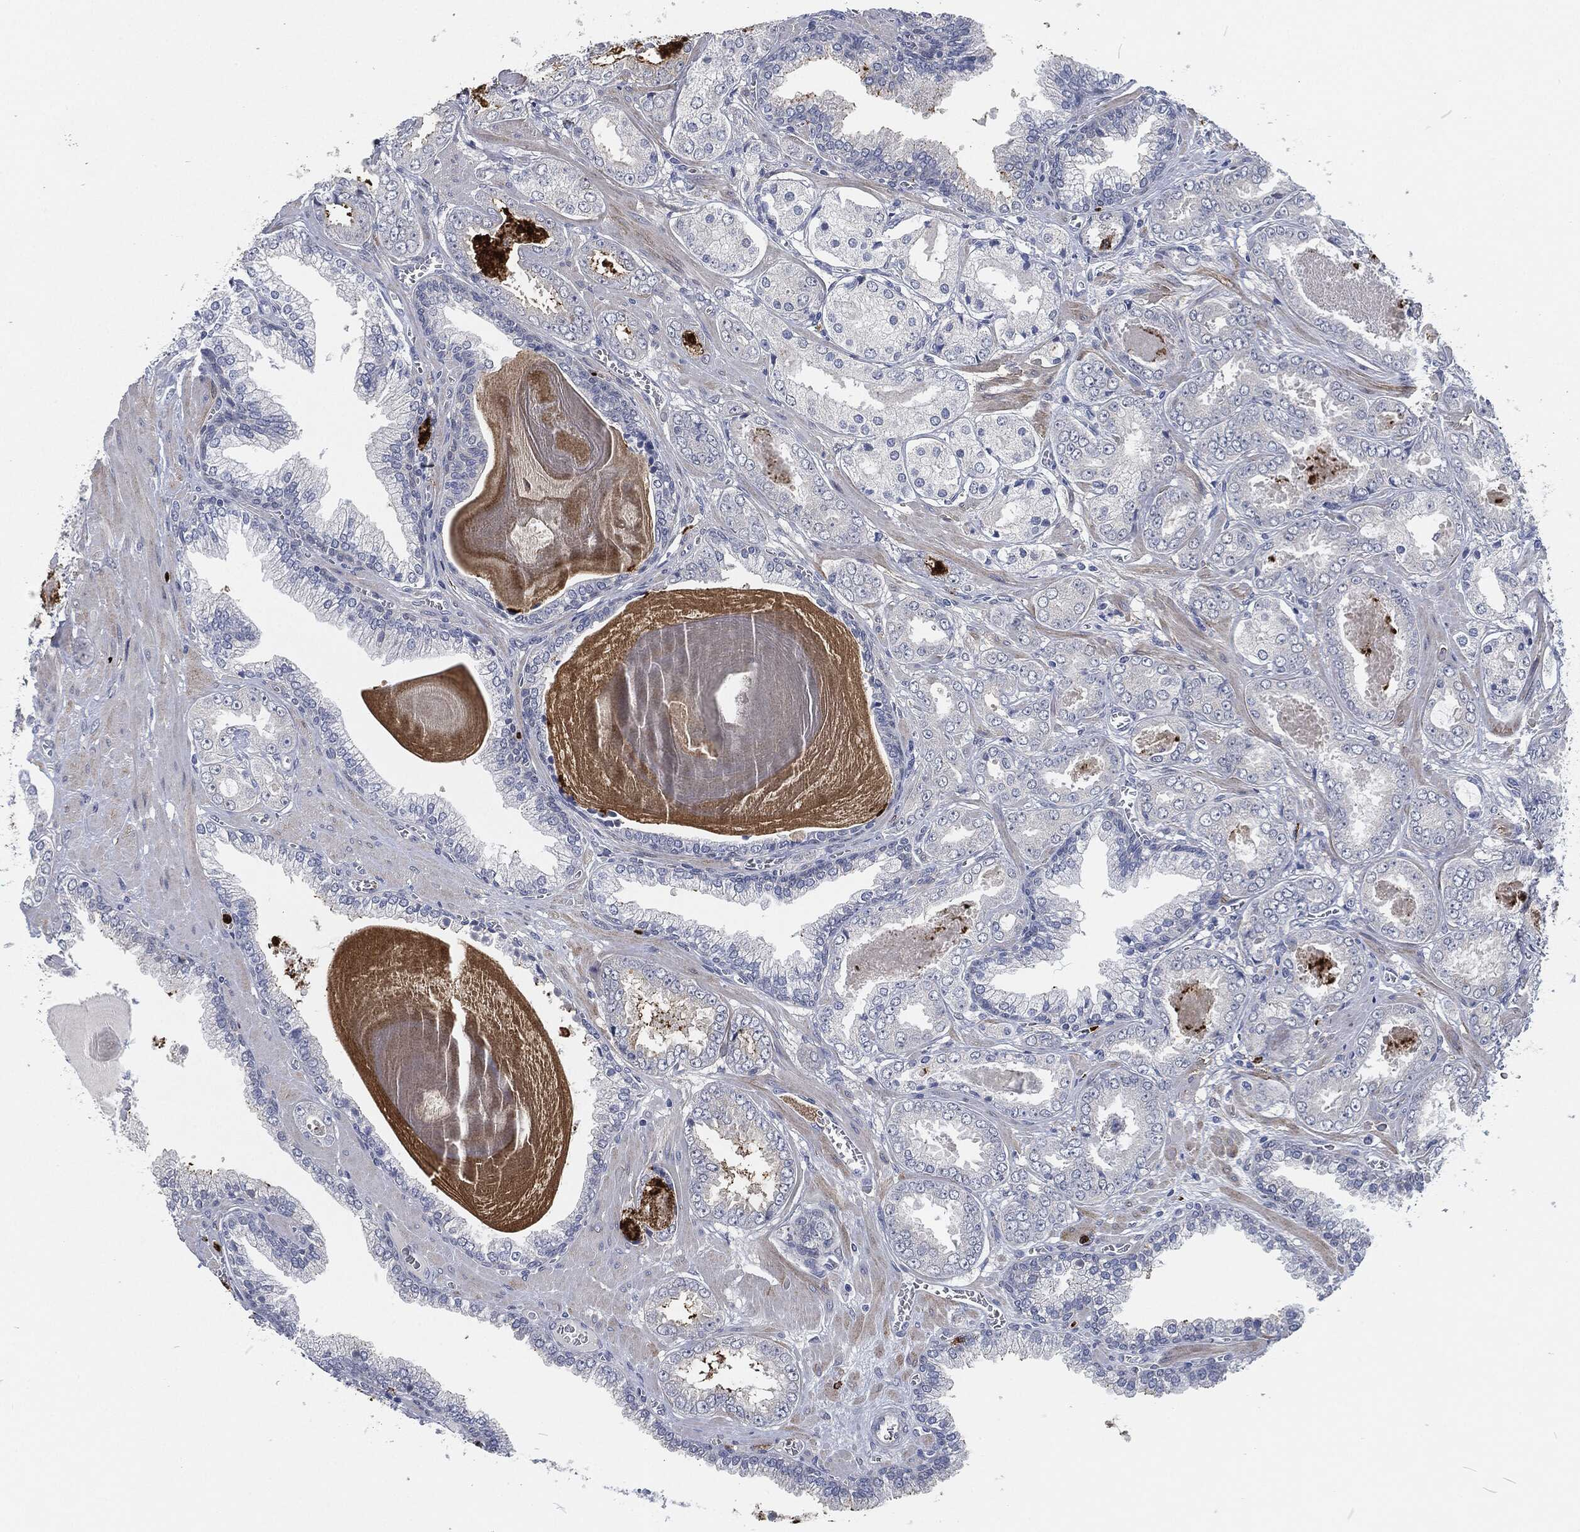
{"staining": {"intensity": "negative", "quantity": "none", "location": "none"}, "tissue": "prostate cancer", "cell_type": "Tumor cells", "image_type": "cancer", "snomed": [{"axis": "morphology", "description": "Adenocarcinoma, NOS"}, {"axis": "topography", "description": "Prostate"}], "caption": "Immunohistochemistry (IHC) of human prostate cancer reveals no expression in tumor cells.", "gene": "MPO", "patient": {"sex": "male", "age": 56}}